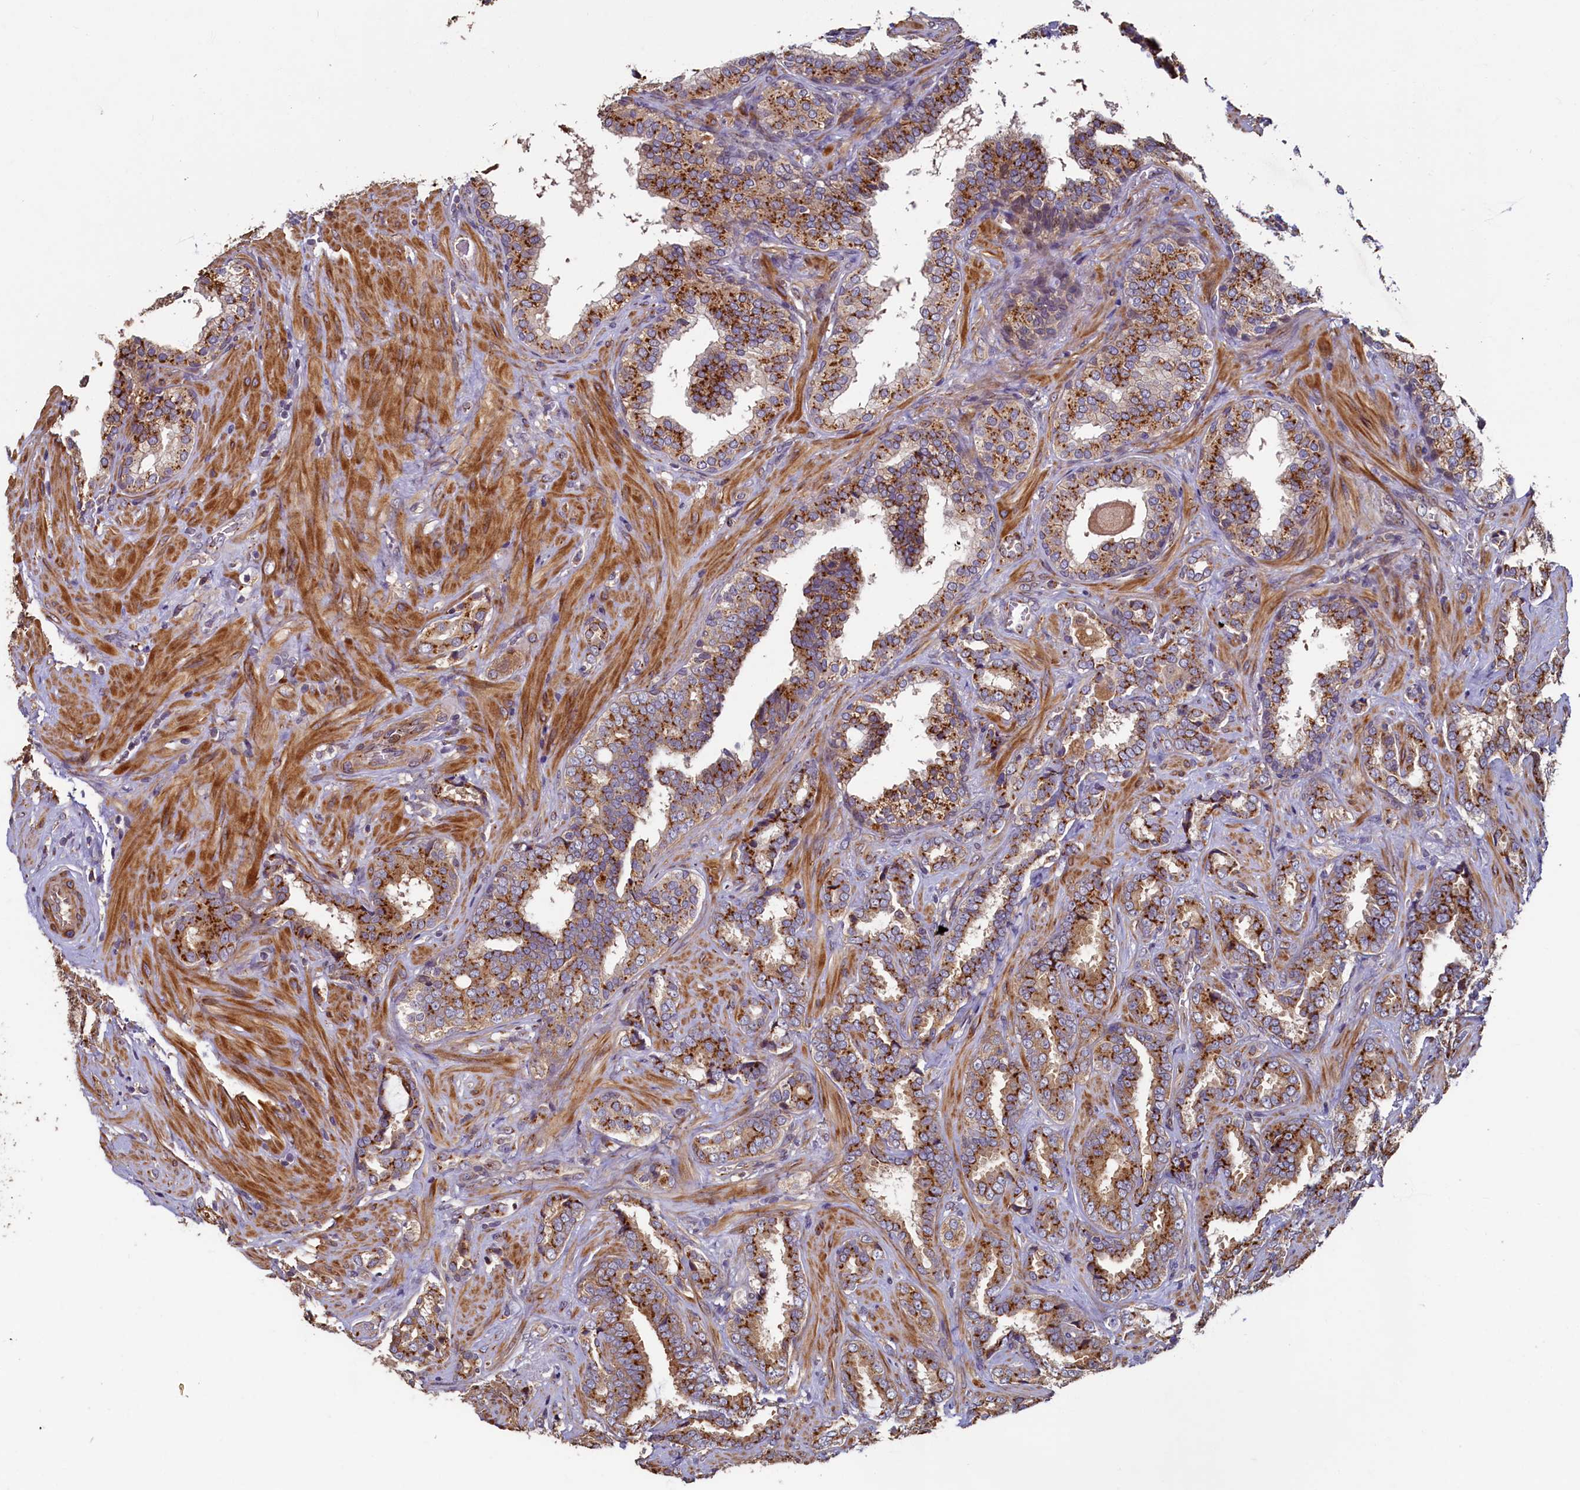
{"staining": {"intensity": "strong", "quantity": ">75%", "location": "cytoplasmic/membranous"}, "tissue": "prostate cancer", "cell_type": "Tumor cells", "image_type": "cancer", "snomed": [{"axis": "morphology", "description": "Adenocarcinoma, High grade"}, {"axis": "topography", "description": "Prostate and seminal vesicle, NOS"}], "caption": "Prostate adenocarcinoma (high-grade) tissue displays strong cytoplasmic/membranous staining in about >75% of tumor cells, visualized by immunohistochemistry.", "gene": "TMEM181", "patient": {"sex": "male", "age": 67}}